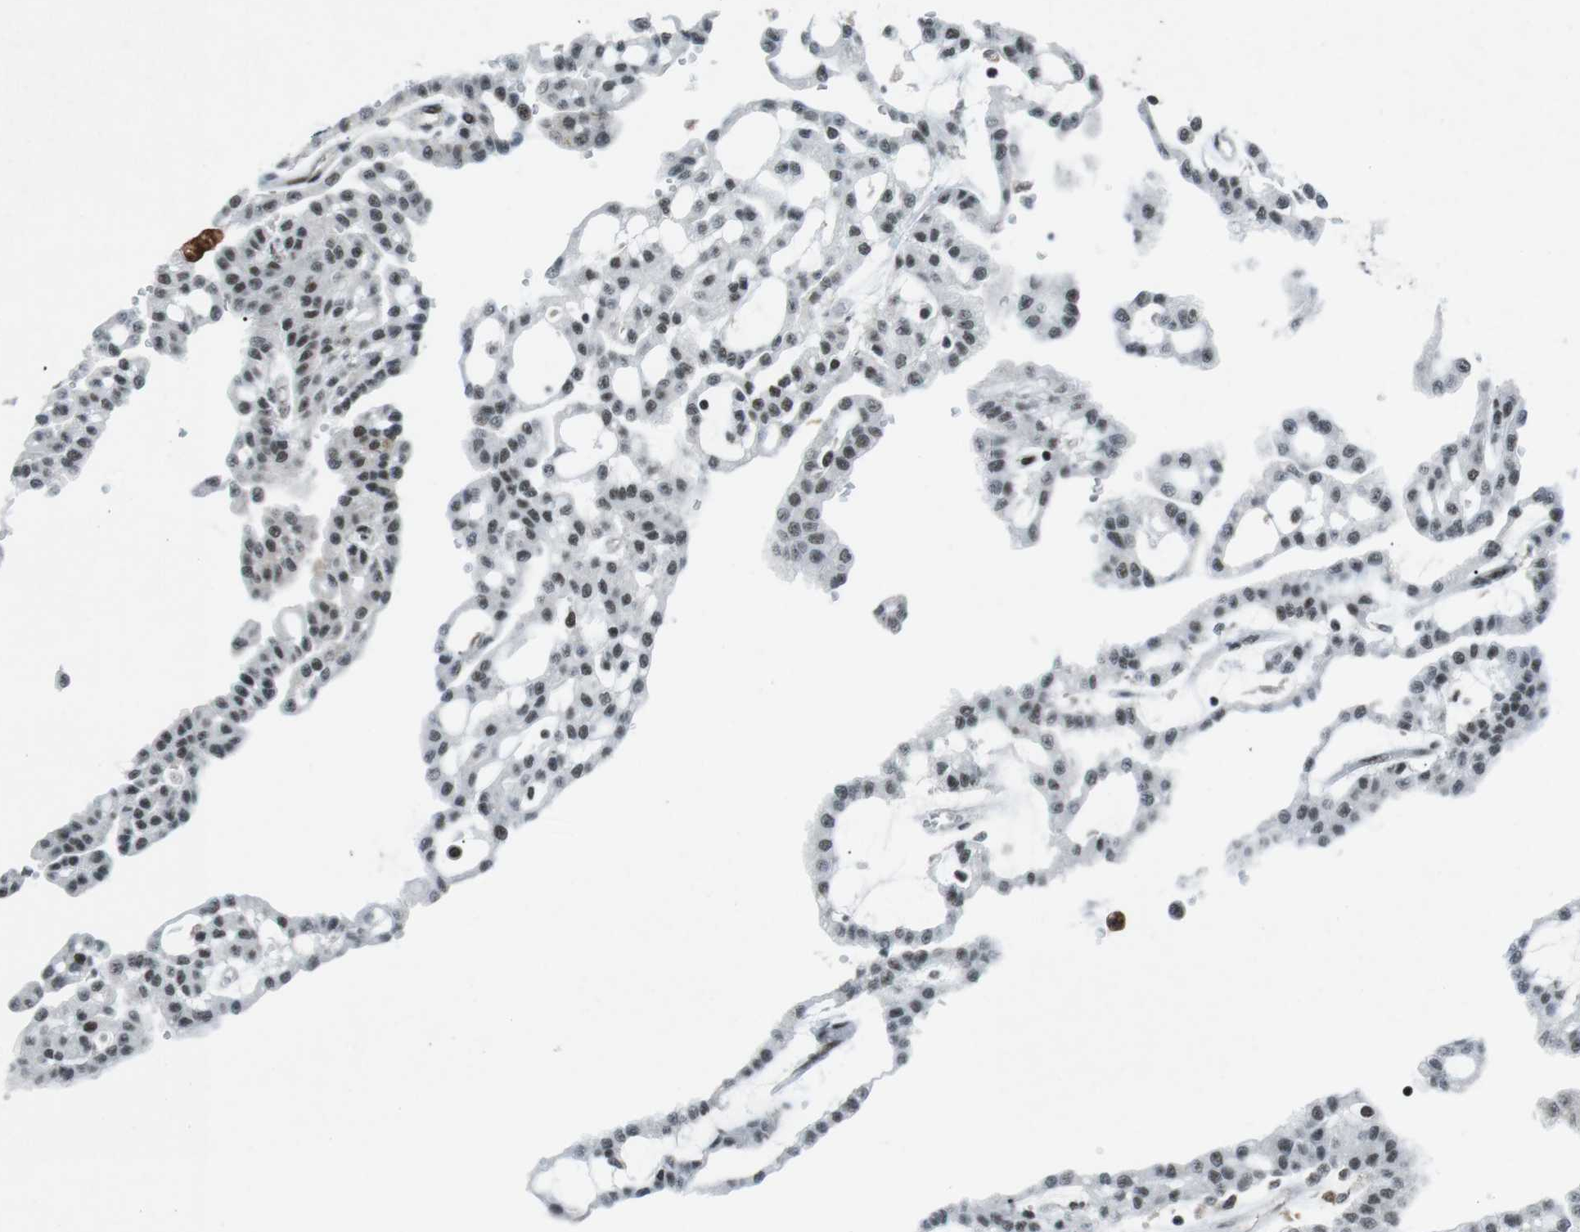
{"staining": {"intensity": "moderate", "quantity": ">75%", "location": "nuclear"}, "tissue": "renal cancer", "cell_type": "Tumor cells", "image_type": "cancer", "snomed": [{"axis": "morphology", "description": "Adenocarcinoma, NOS"}, {"axis": "topography", "description": "Kidney"}], "caption": "Adenocarcinoma (renal) stained for a protein displays moderate nuclear positivity in tumor cells. The staining was performed using DAB, with brown indicating positive protein expression. Nuclei are stained blue with hematoxylin.", "gene": "TAF1", "patient": {"sex": "male", "age": 63}}